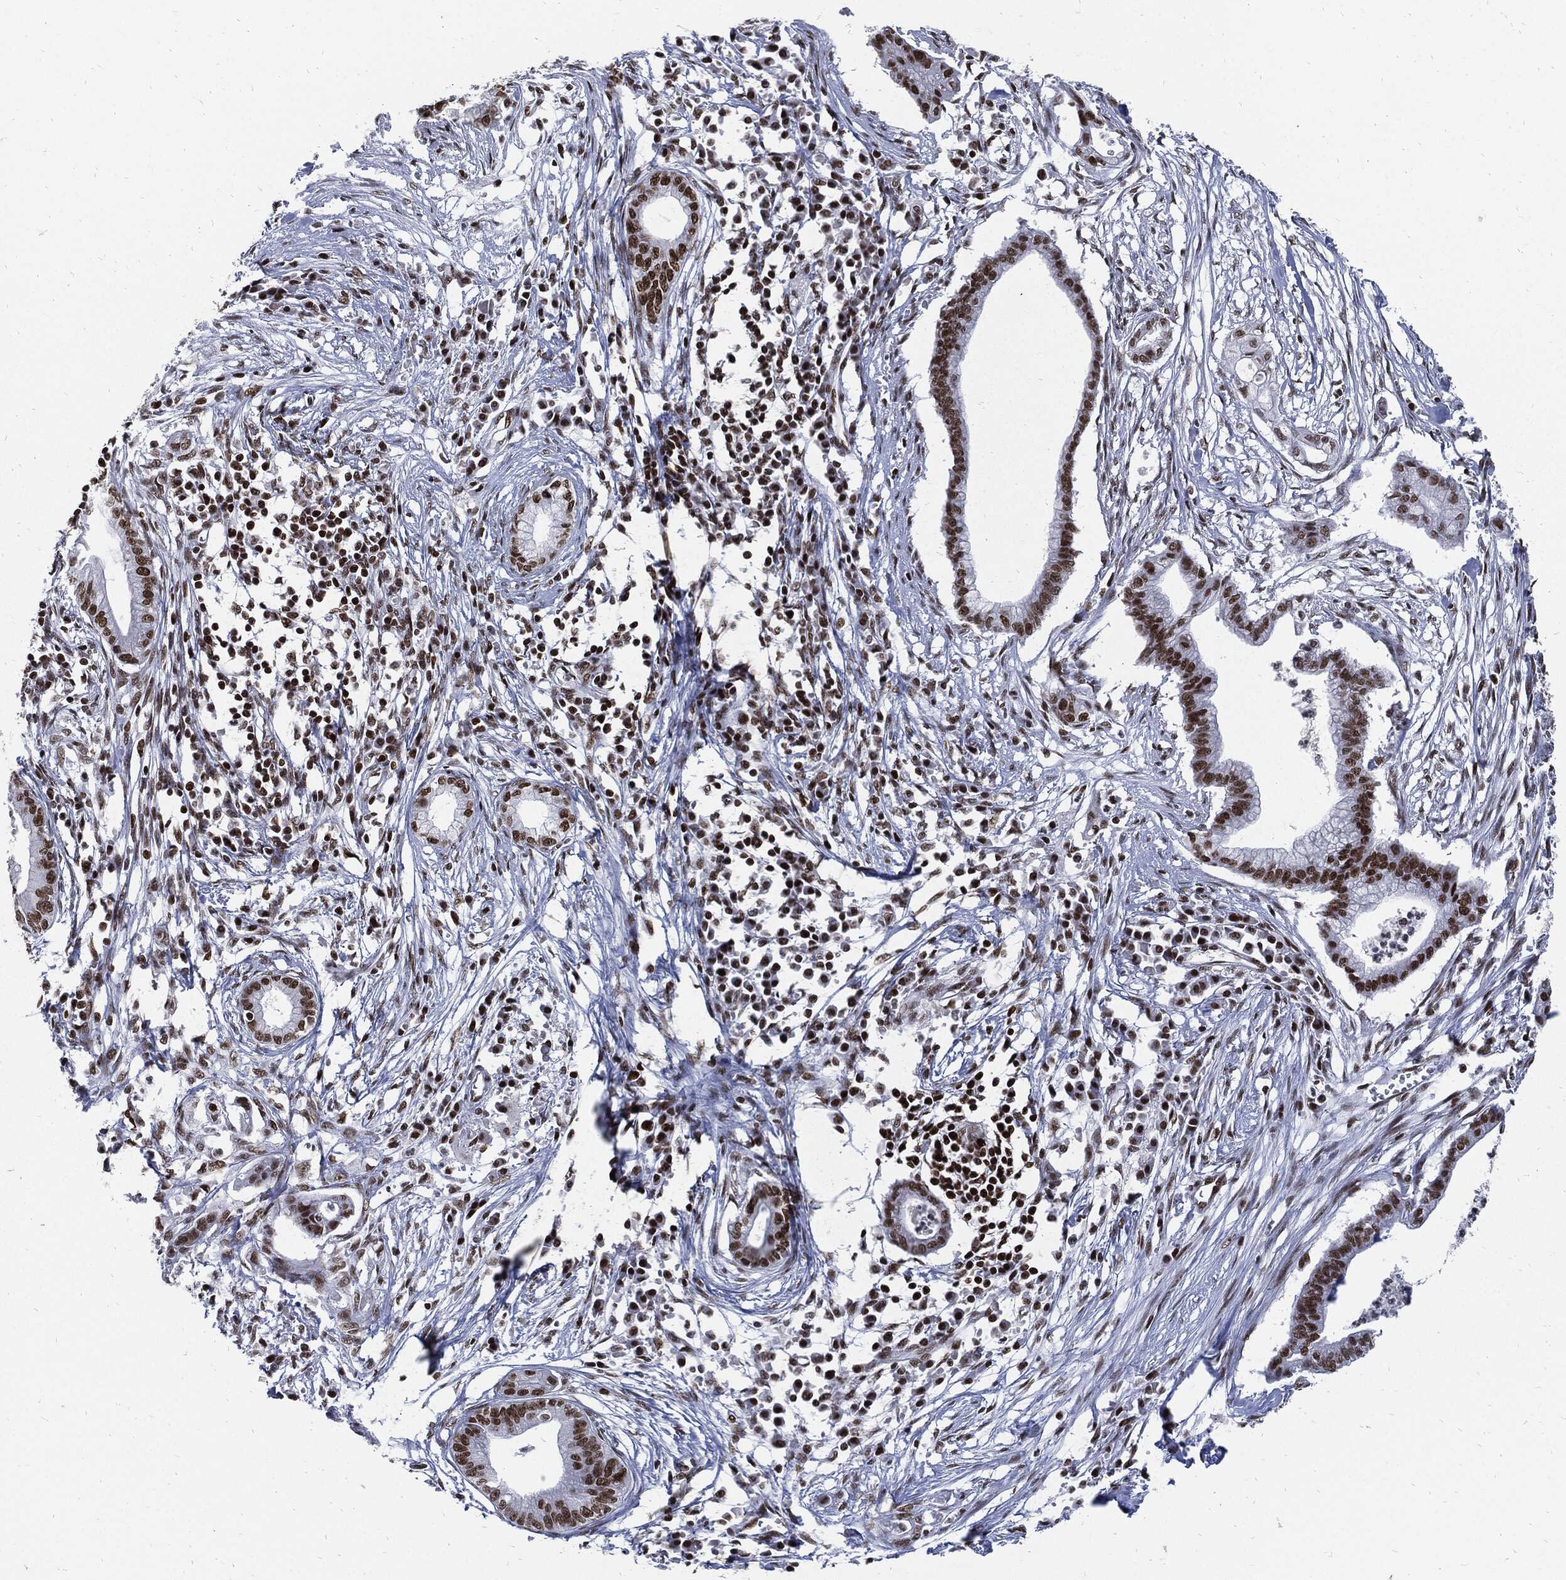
{"staining": {"intensity": "moderate", "quantity": ">75%", "location": "nuclear"}, "tissue": "pancreatic cancer", "cell_type": "Tumor cells", "image_type": "cancer", "snomed": [{"axis": "morphology", "description": "Normal tissue, NOS"}, {"axis": "morphology", "description": "Adenocarcinoma, NOS"}, {"axis": "topography", "description": "Pancreas"}], "caption": "IHC of pancreatic cancer demonstrates medium levels of moderate nuclear staining in approximately >75% of tumor cells.", "gene": "TERF2", "patient": {"sex": "female", "age": 58}}